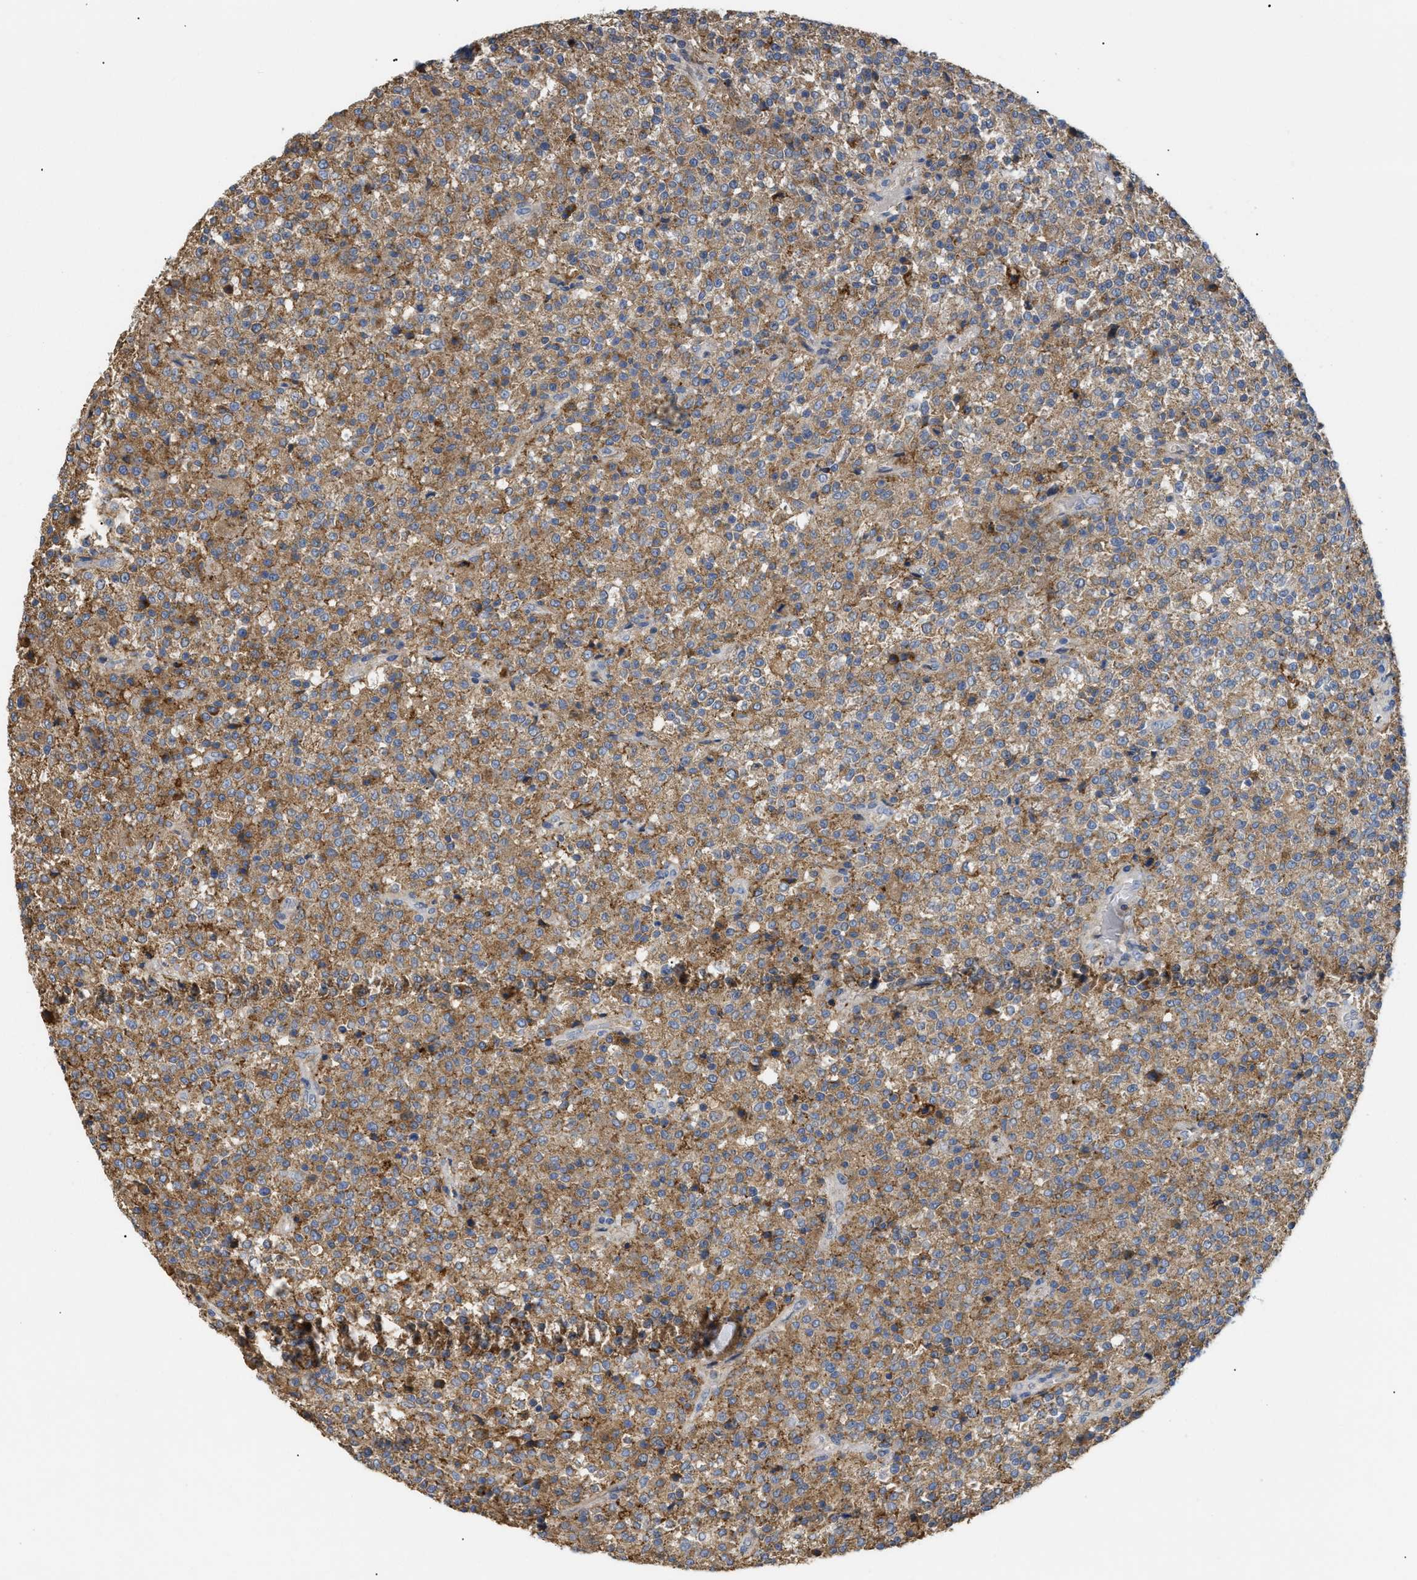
{"staining": {"intensity": "moderate", "quantity": ">75%", "location": "cytoplasmic/membranous"}, "tissue": "testis cancer", "cell_type": "Tumor cells", "image_type": "cancer", "snomed": [{"axis": "morphology", "description": "Seminoma, NOS"}, {"axis": "topography", "description": "Testis"}], "caption": "There is medium levels of moderate cytoplasmic/membranous expression in tumor cells of testis seminoma, as demonstrated by immunohistochemical staining (brown color).", "gene": "ANXA4", "patient": {"sex": "male", "age": 59}}